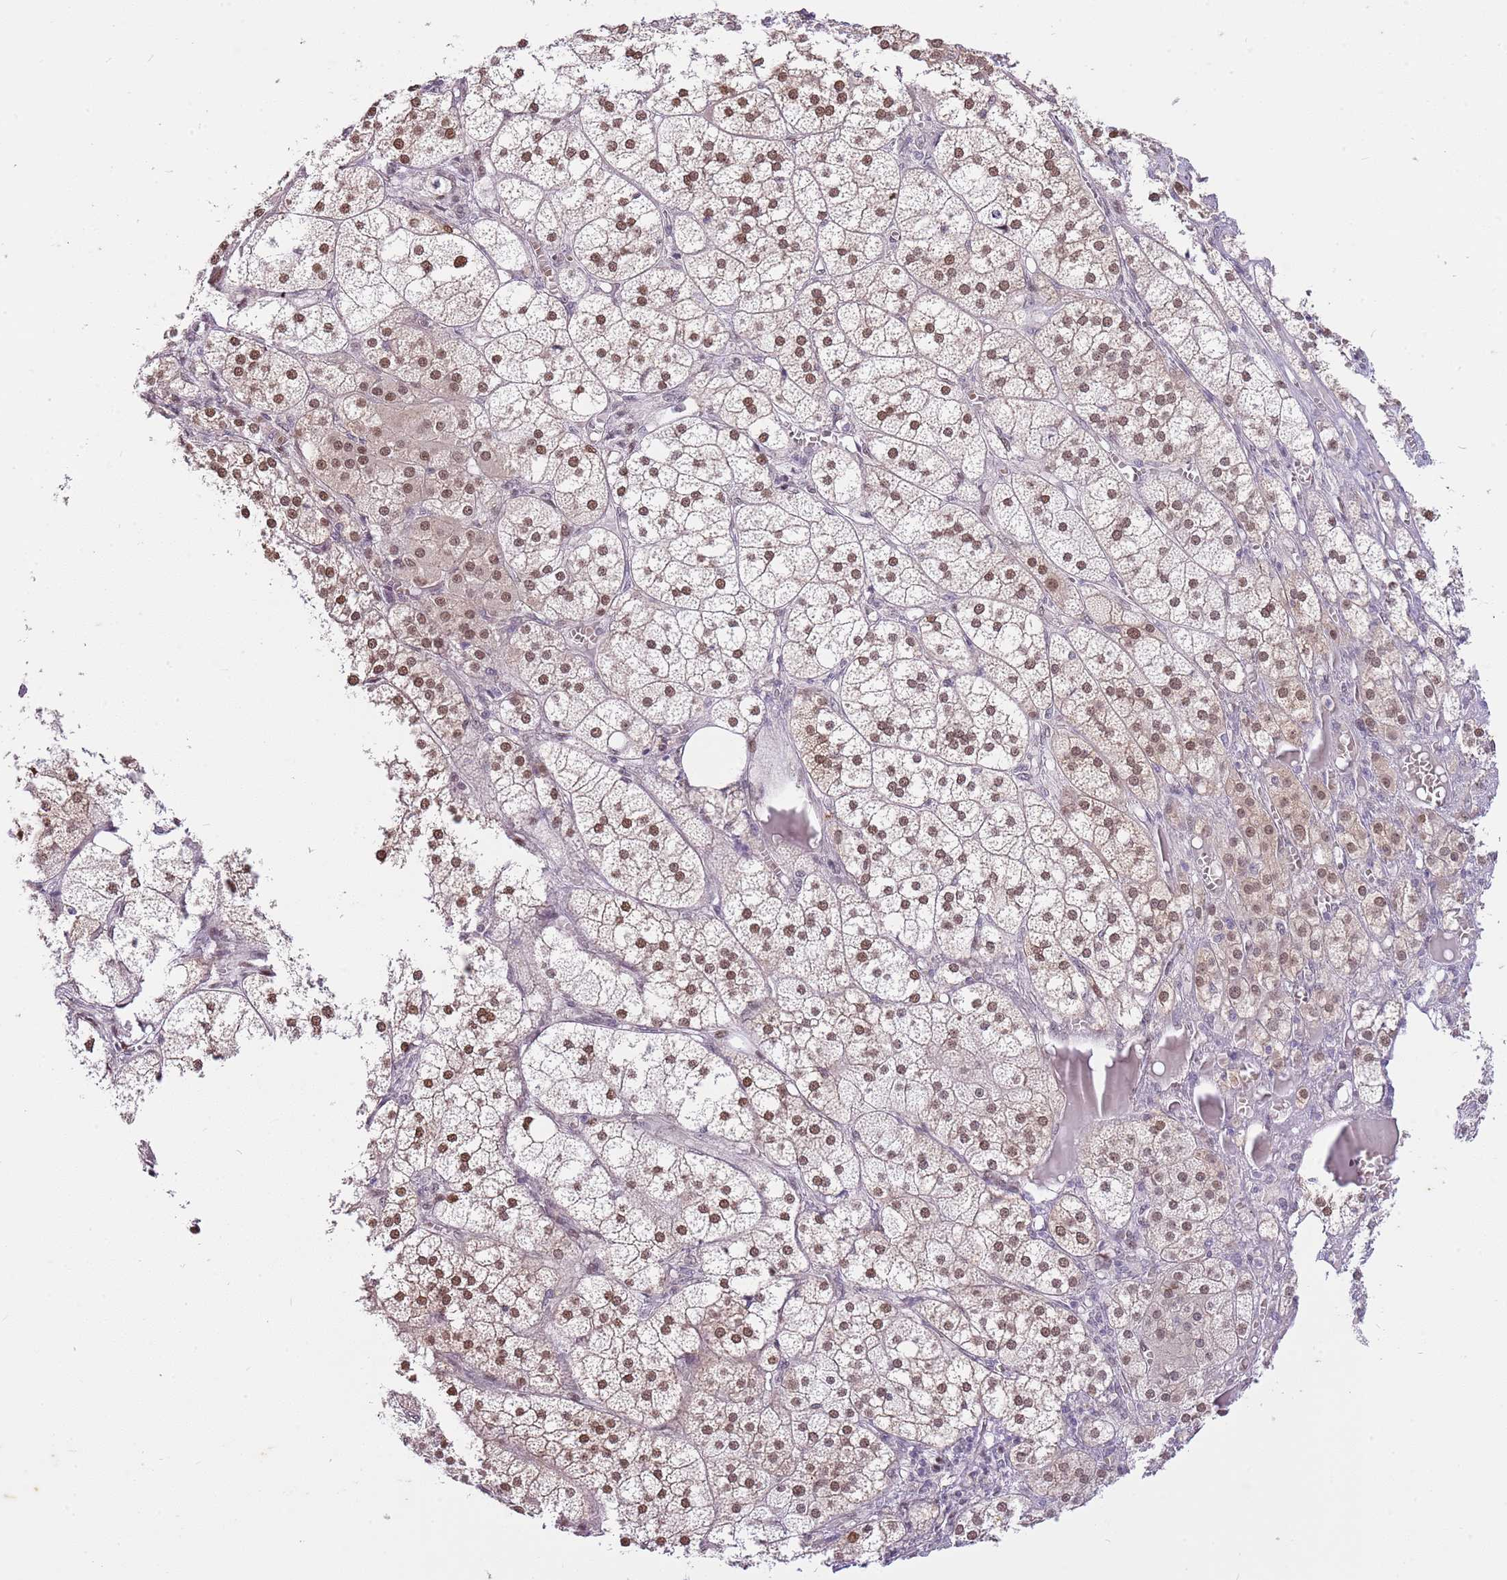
{"staining": {"intensity": "moderate", "quantity": ">75%", "location": "nuclear"}, "tissue": "adrenal gland", "cell_type": "Glandular cells", "image_type": "normal", "snomed": [{"axis": "morphology", "description": "Normal tissue, NOS"}, {"axis": "topography", "description": "Adrenal gland"}], "caption": "Glandular cells display medium levels of moderate nuclear staining in approximately >75% of cells in unremarkable human adrenal gland.", "gene": "RFK", "patient": {"sex": "female", "age": 61}}